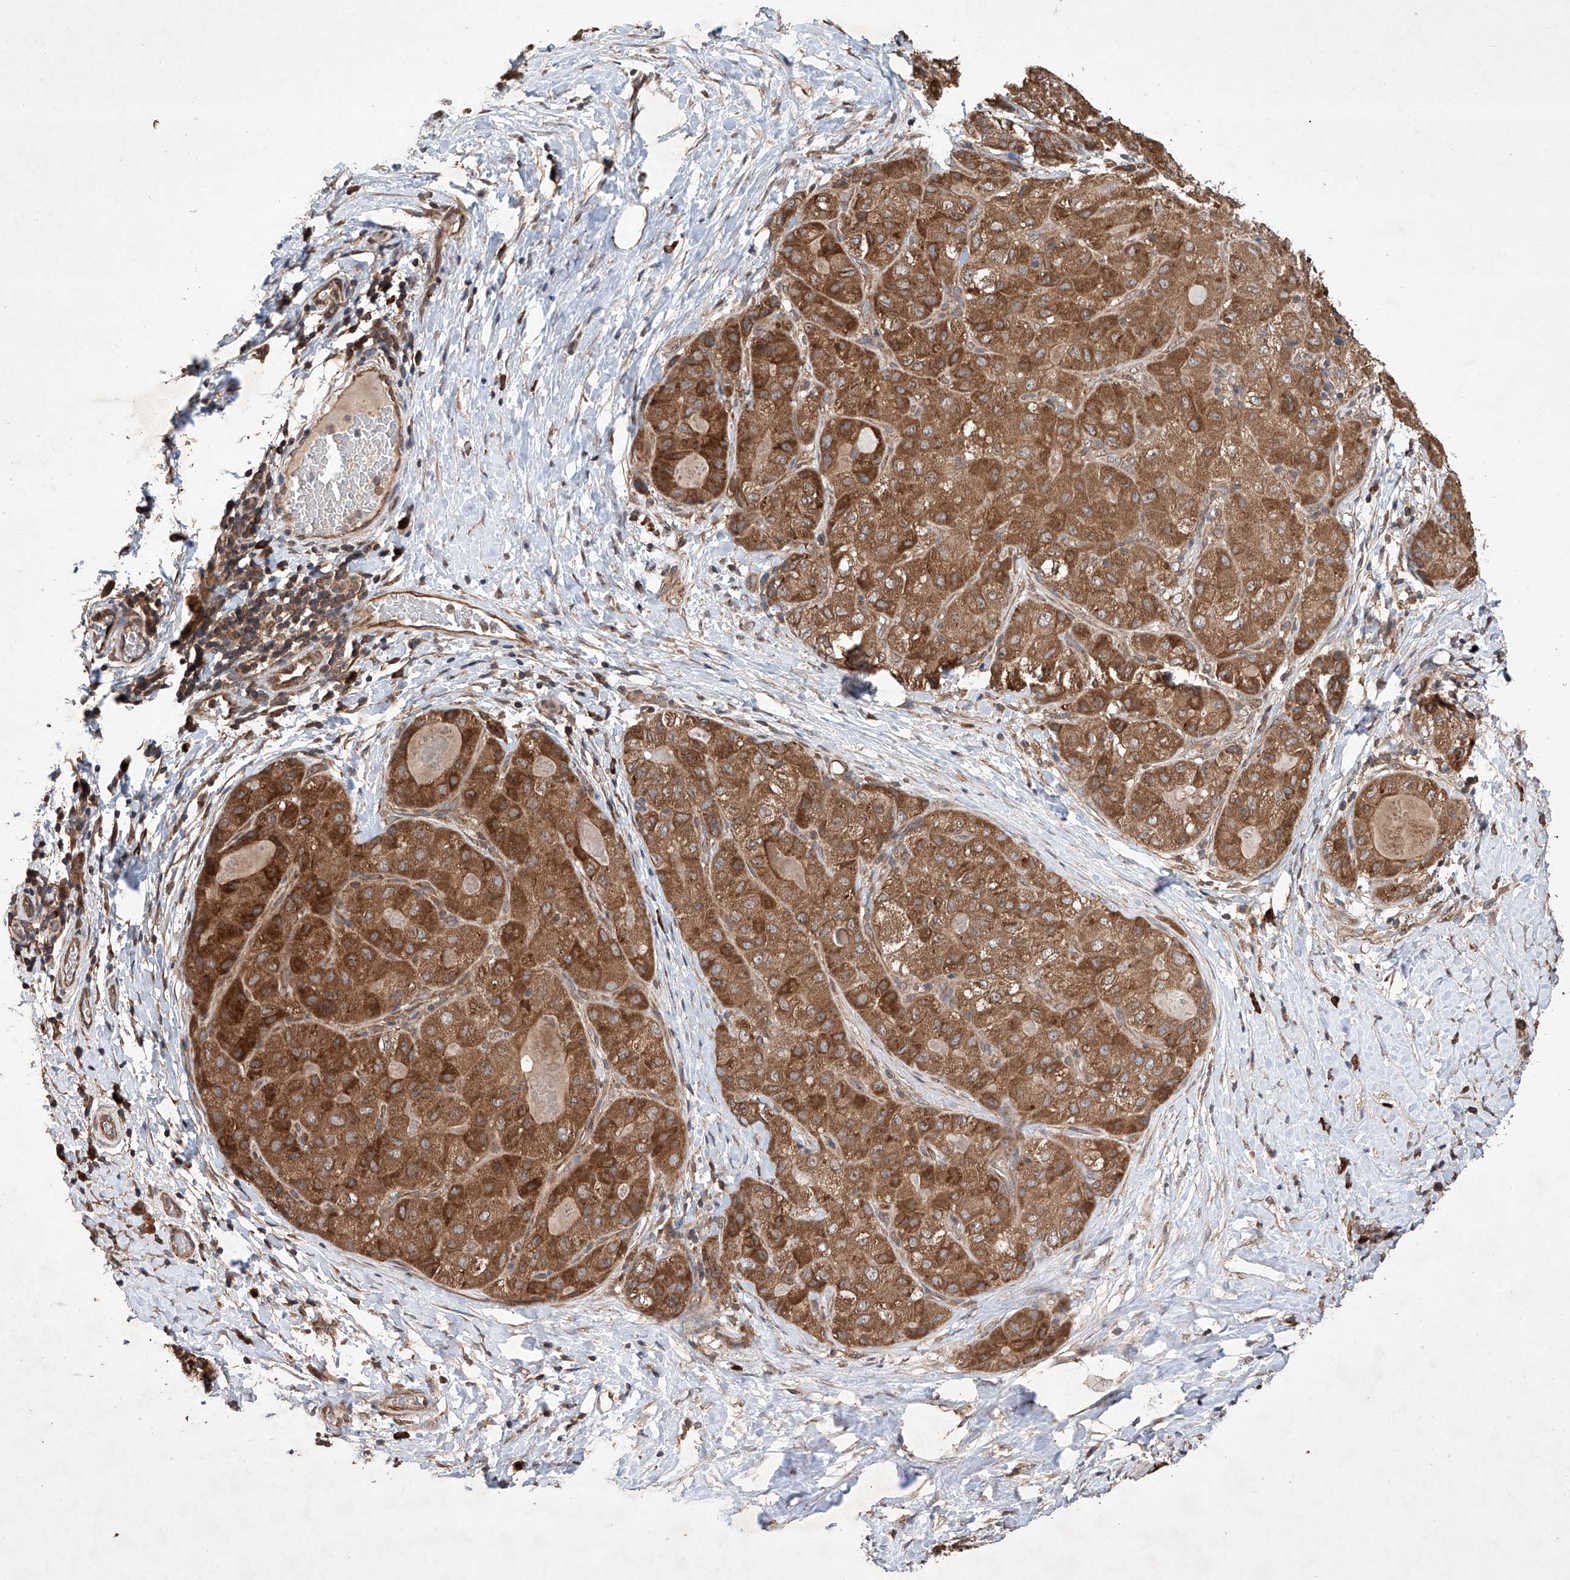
{"staining": {"intensity": "moderate", "quantity": ">75%", "location": "cytoplasmic/membranous"}, "tissue": "liver cancer", "cell_type": "Tumor cells", "image_type": "cancer", "snomed": [{"axis": "morphology", "description": "Carcinoma, Hepatocellular, NOS"}, {"axis": "topography", "description": "Liver"}], "caption": "Immunohistochemical staining of human liver cancer displays medium levels of moderate cytoplasmic/membranous protein positivity in about >75% of tumor cells.", "gene": "LURAP1", "patient": {"sex": "male", "age": 80}}